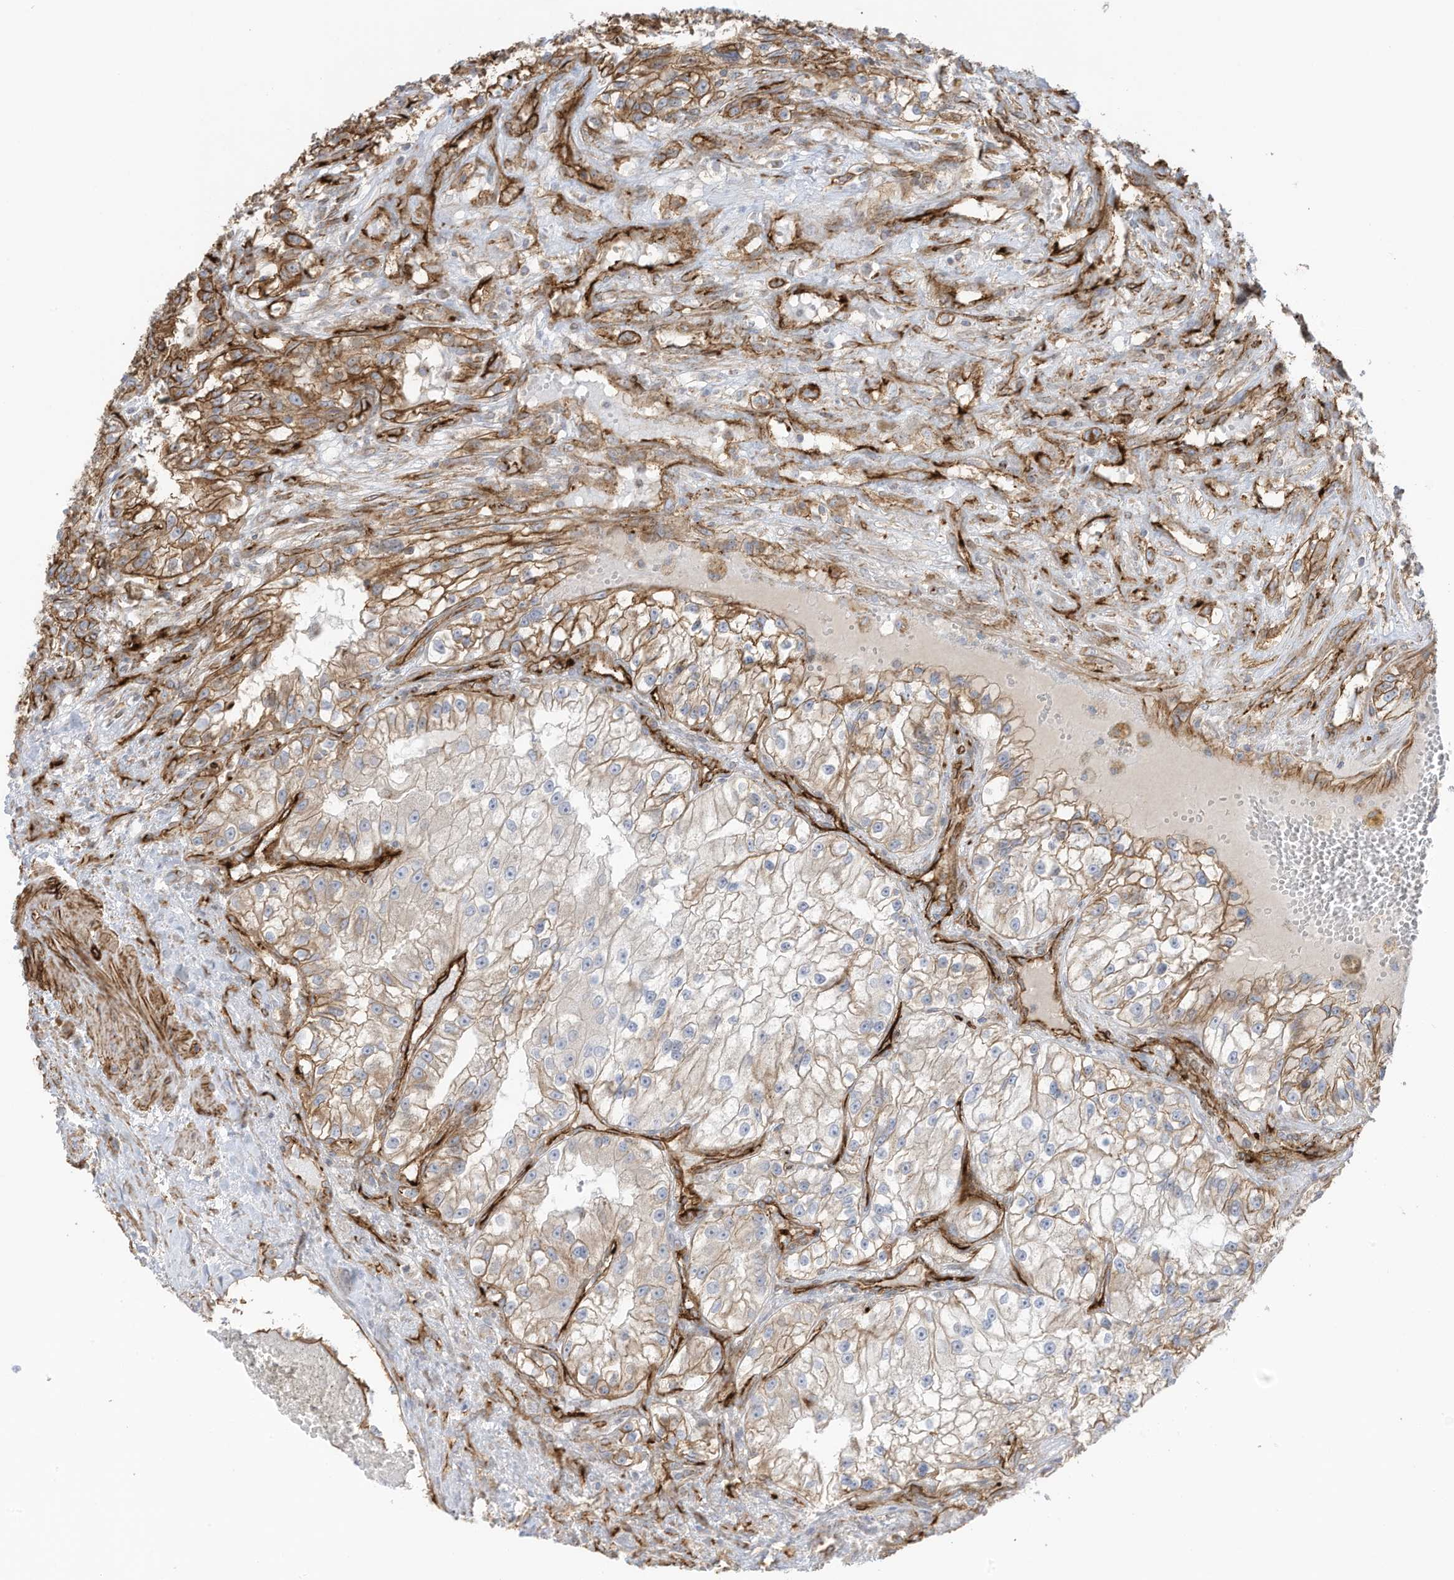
{"staining": {"intensity": "moderate", "quantity": "25%-75%", "location": "cytoplasmic/membranous"}, "tissue": "renal cancer", "cell_type": "Tumor cells", "image_type": "cancer", "snomed": [{"axis": "morphology", "description": "Adenocarcinoma, NOS"}, {"axis": "topography", "description": "Kidney"}], "caption": "Adenocarcinoma (renal) stained for a protein shows moderate cytoplasmic/membranous positivity in tumor cells.", "gene": "ABCB7", "patient": {"sex": "female", "age": 57}}